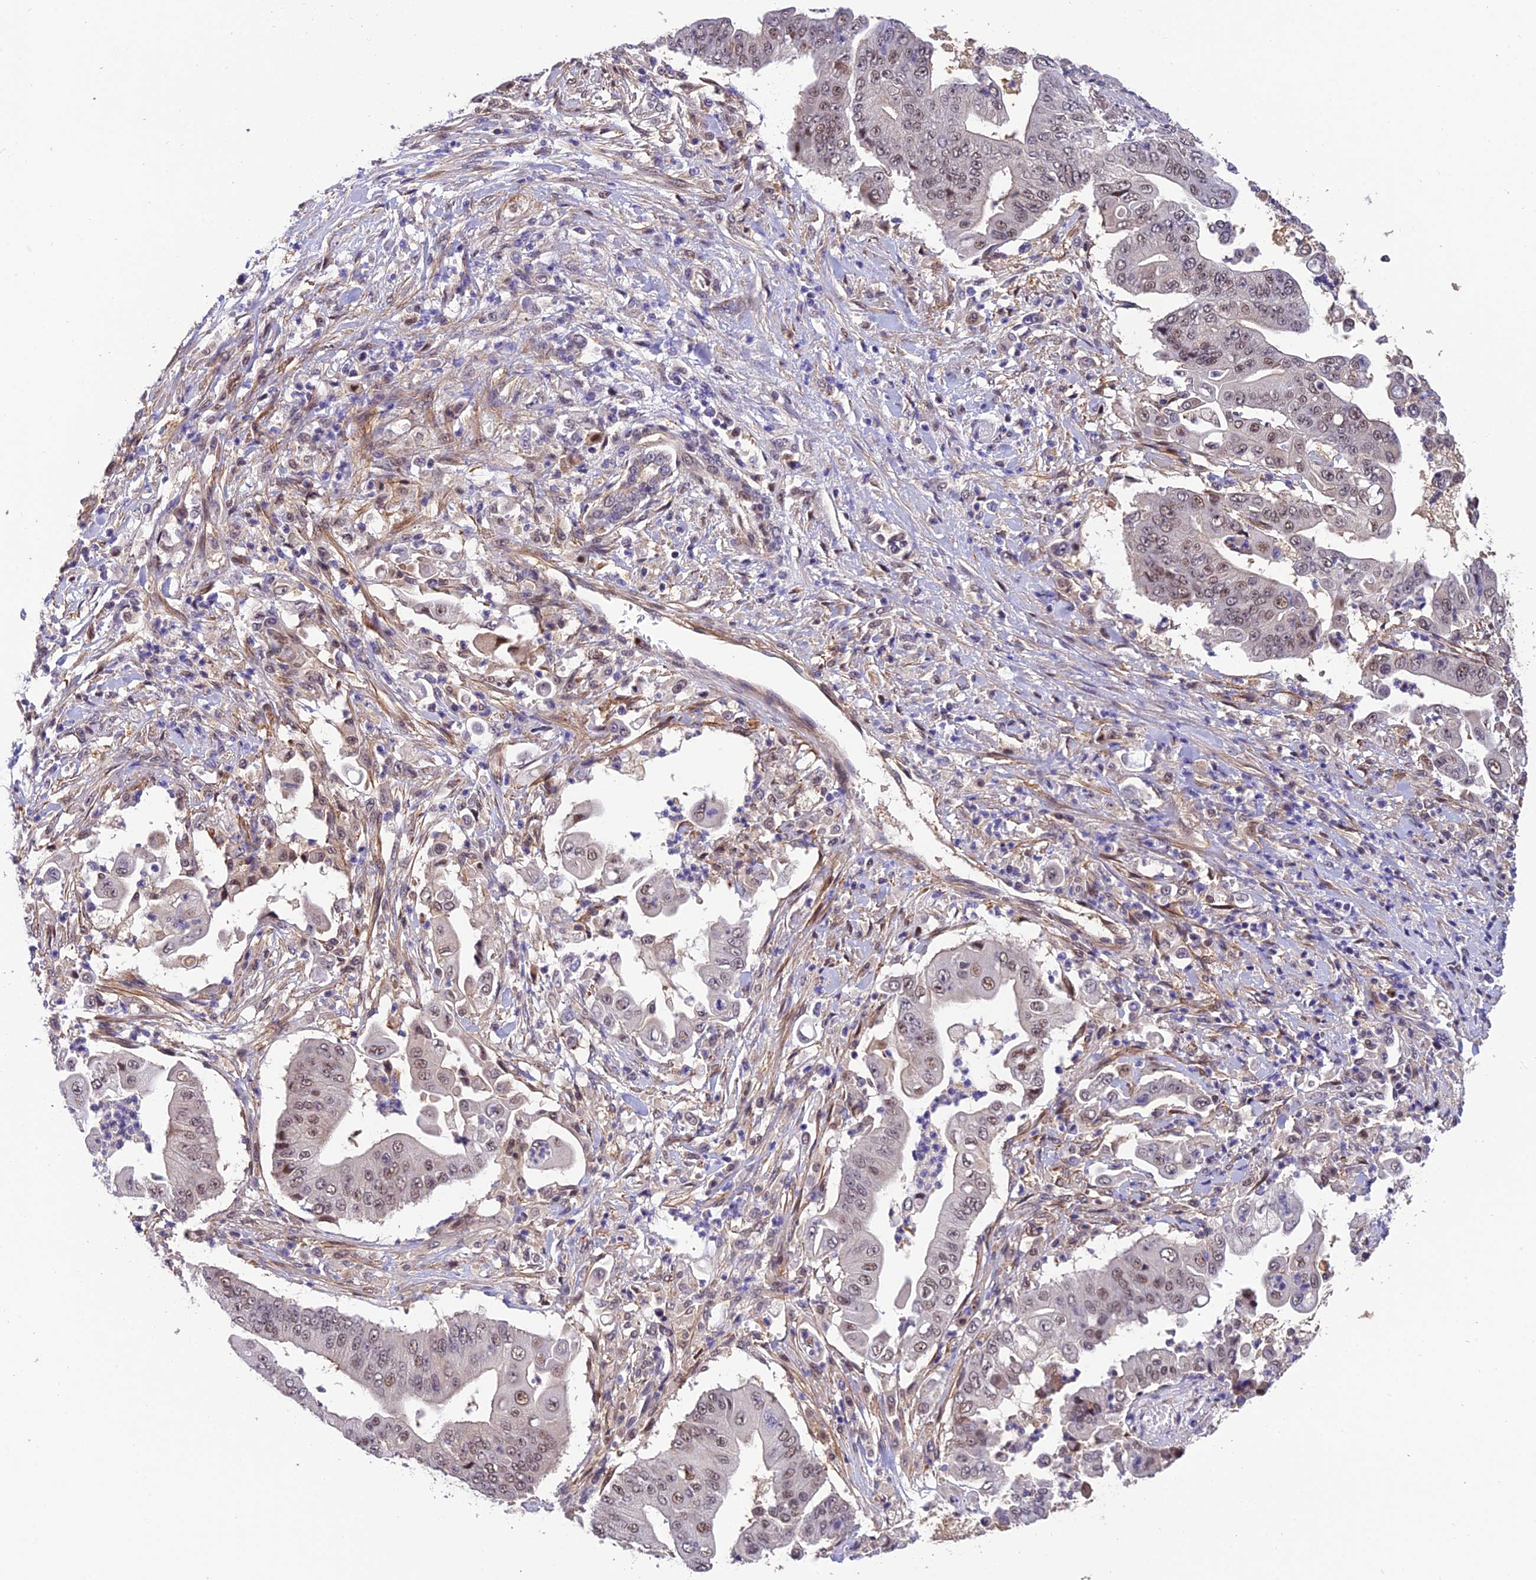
{"staining": {"intensity": "moderate", "quantity": "<25%", "location": "nuclear"}, "tissue": "pancreatic cancer", "cell_type": "Tumor cells", "image_type": "cancer", "snomed": [{"axis": "morphology", "description": "Adenocarcinoma, NOS"}, {"axis": "topography", "description": "Pancreas"}], "caption": "Tumor cells demonstrate moderate nuclear expression in about <25% of cells in pancreatic adenocarcinoma.", "gene": "PSMB3", "patient": {"sex": "female", "age": 77}}